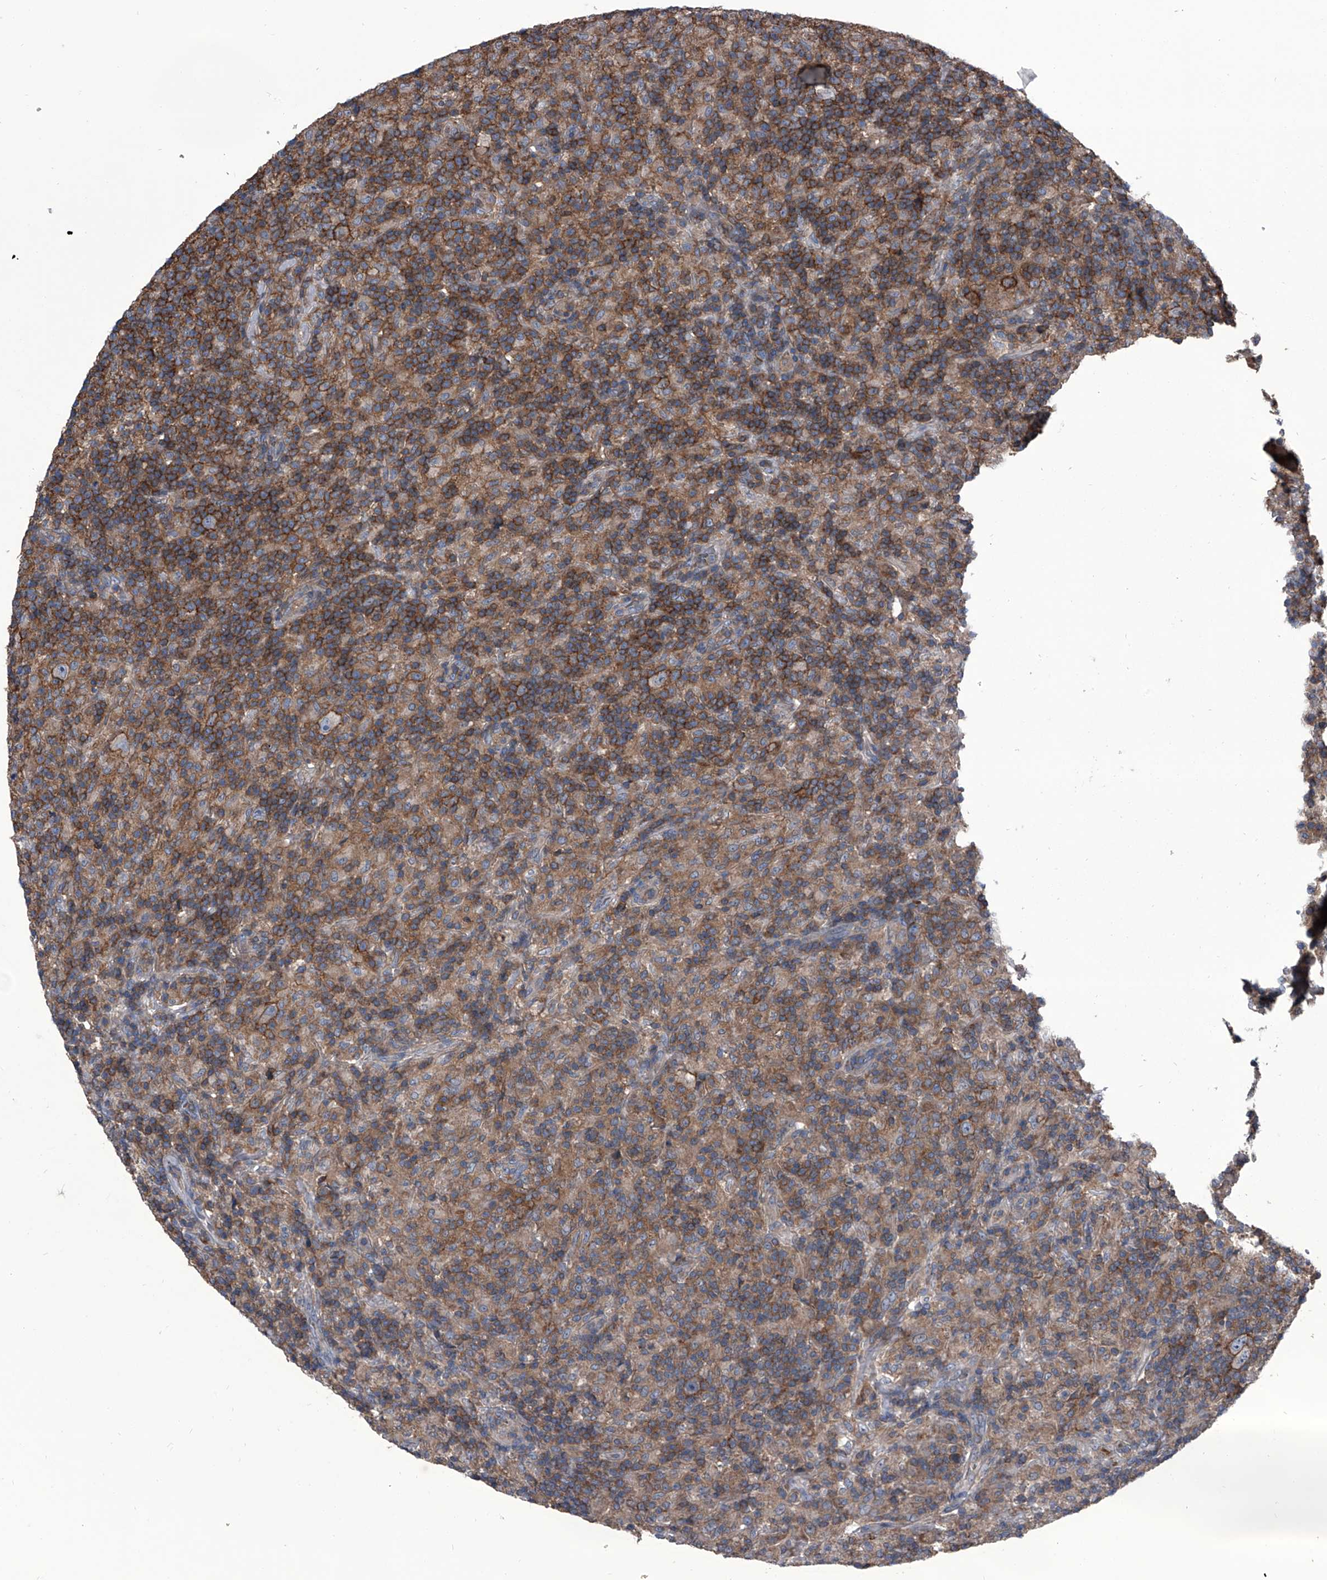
{"staining": {"intensity": "moderate", "quantity": ">75%", "location": "cytoplasmic/membranous"}, "tissue": "lymphoma", "cell_type": "Tumor cells", "image_type": "cancer", "snomed": [{"axis": "morphology", "description": "Hodgkin's disease, NOS"}, {"axis": "topography", "description": "Lymph node"}], "caption": "Hodgkin's disease was stained to show a protein in brown. There is medium levels of moderate cytoplasmic/membranous positivity in approximately >75% of tumor cells.", "gene": "PIP5K1A", "patient": {"sex": "male", "age": 70}}